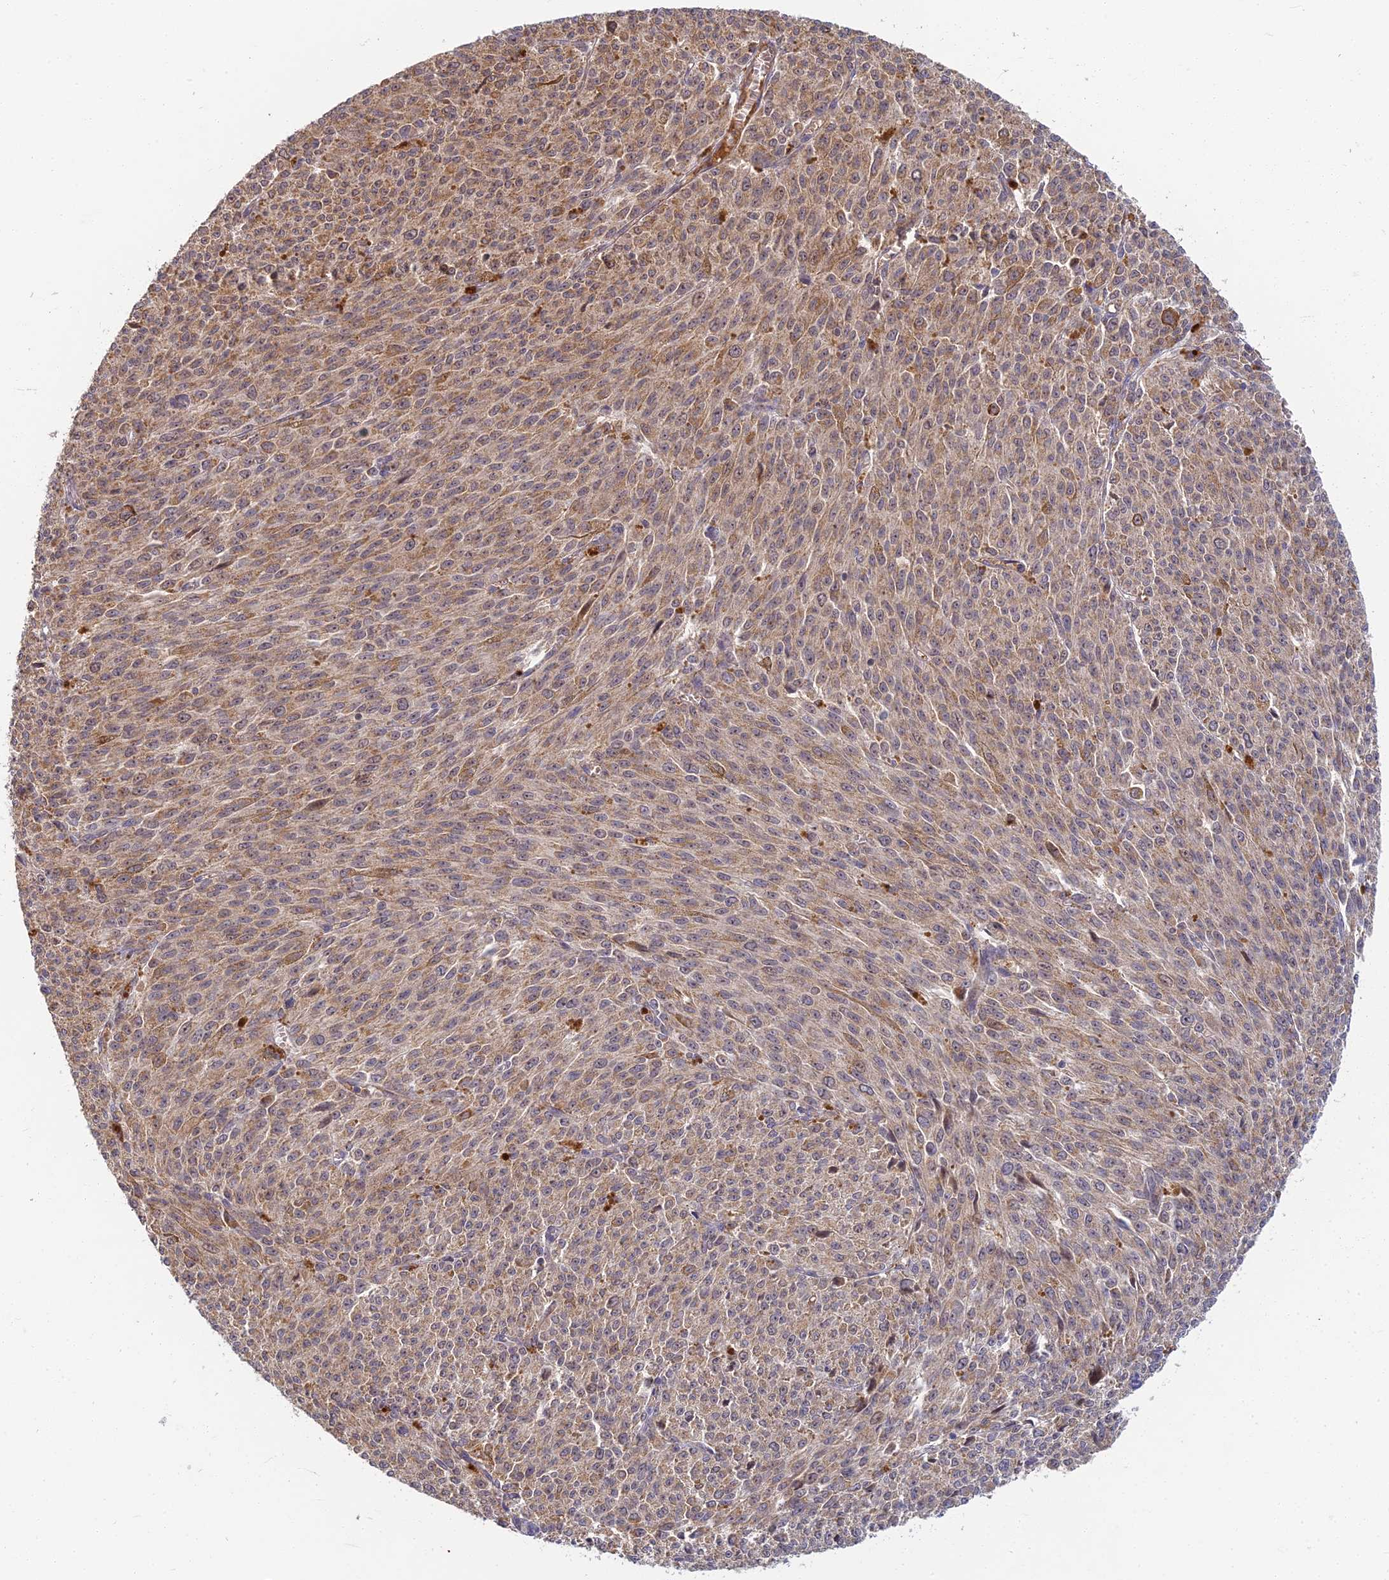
{"staining": {"intensity": "weak", "quantity": ">75%", "location": "cytoplasmic/membranous"}, "tissue": "melanoma", "cell_type": "Tumor cells", "image_type": "cancer", "snomed": [{"axis": "morphology", "description": "Malignant melanoma, NOS"}, {"axis": "topography", "description": "Skin"}], "caption": "This photomicrograph reveals IHC staining of human malignant melanoma, with low weak cytoplasmic/membranous positivity in approximately >75% of tumor cells.", "gene": "RGL3", "patient": {"sex": "female", "age": 52}}